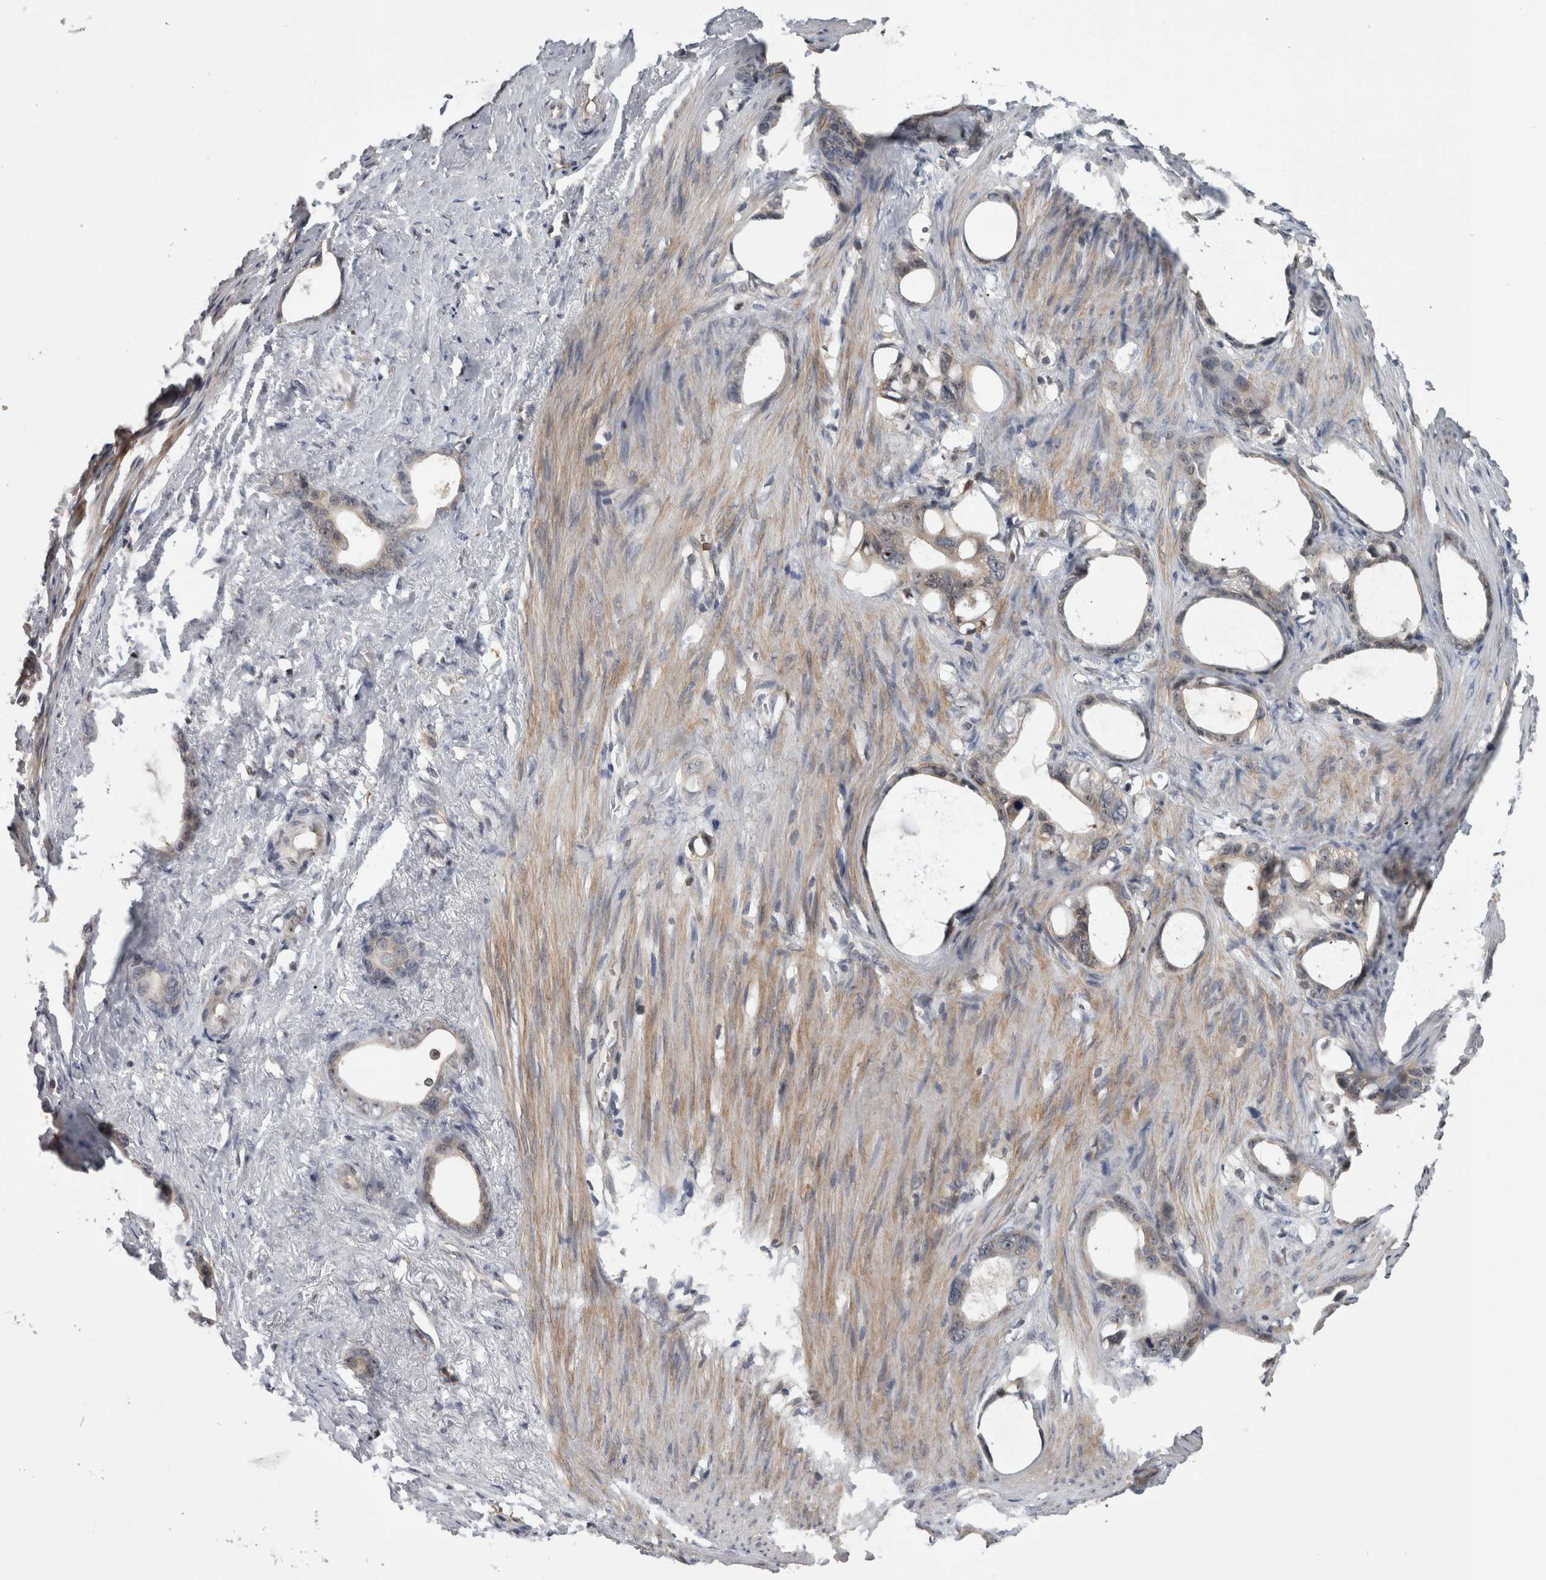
{"staining": {"intensity": "weak", "quantity": "<25%", "location": "nuclear"}, "tissue": "stomach cancer", "cell_type": "Tumor cells", "image_type": "cancer", "snomed": [{"axis": "morphology", "description": "Adenocarcinoma, NOS"}, {"axis": "topography", "description": "Stomach"}], "caption": "A micrograph of human stomach cancer is negative for staining in tumor cells. (DAB (3,3'-diaminobenzidine) immunohistochemistry, high magnification).", "gene": "TDRD7", "patient": {"sex": "female", "age": 75}}